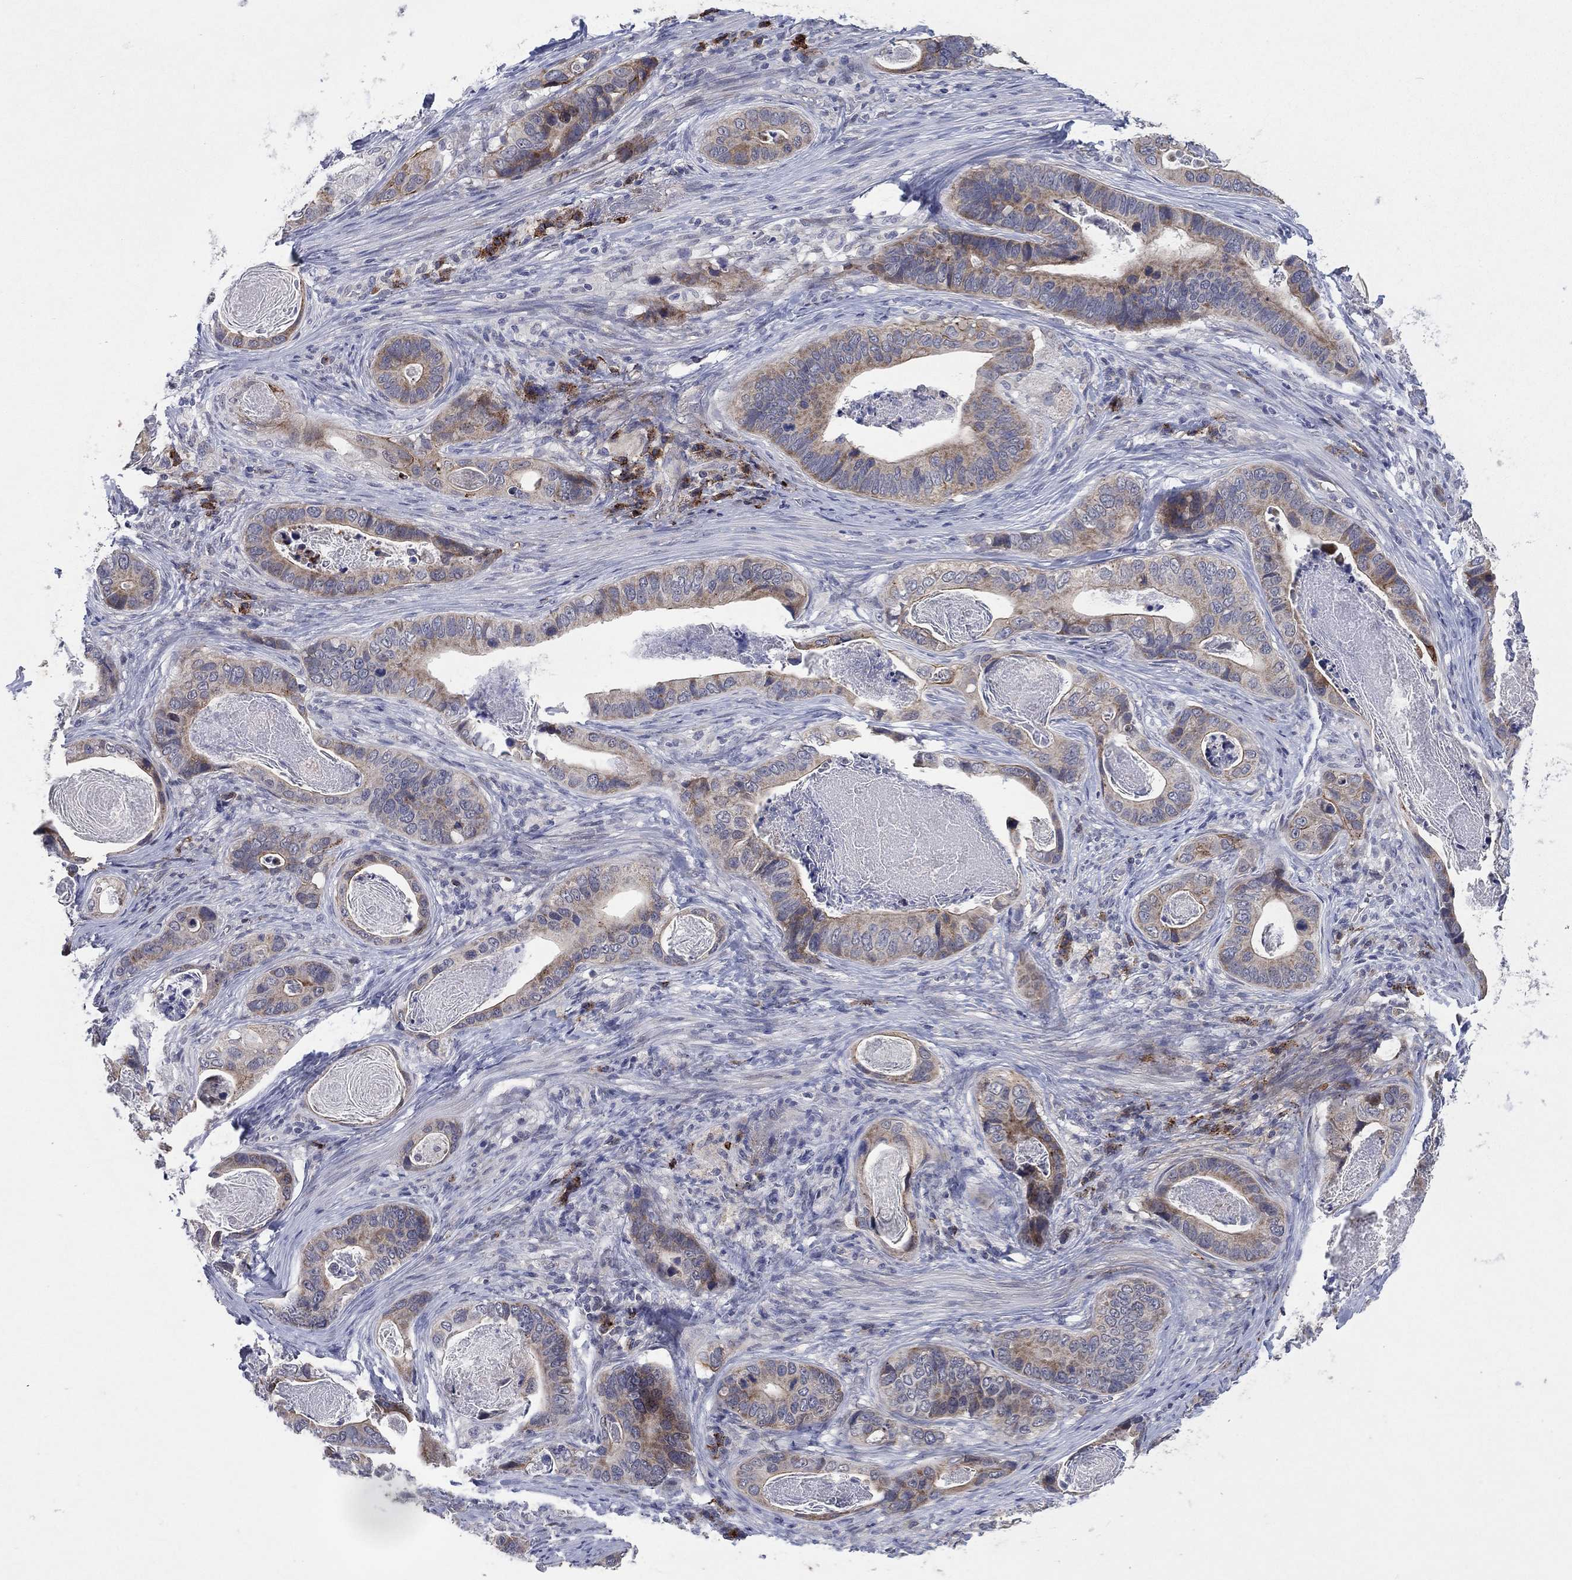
{"staining": {"intensity": "strong", "quantity": "<25%", "location": "cytoplasmic/membranous"}, "tissue": "stomach cancer", "cell_type": "Tumor cells", "image_type": "cancer", "snomed": [{"axis": "morphology", "description": "Adenocarcinoma, NOS"}, {"axis": "topography", "description": "Stomach"}], "caption": "Protein expression analysis of human stomach cancer reveals strong cytoplasmic/membranous positivity in about <25% of tumor cells.", "gene": "SDC1", "patient": {"sex": "male", "age": 84}}